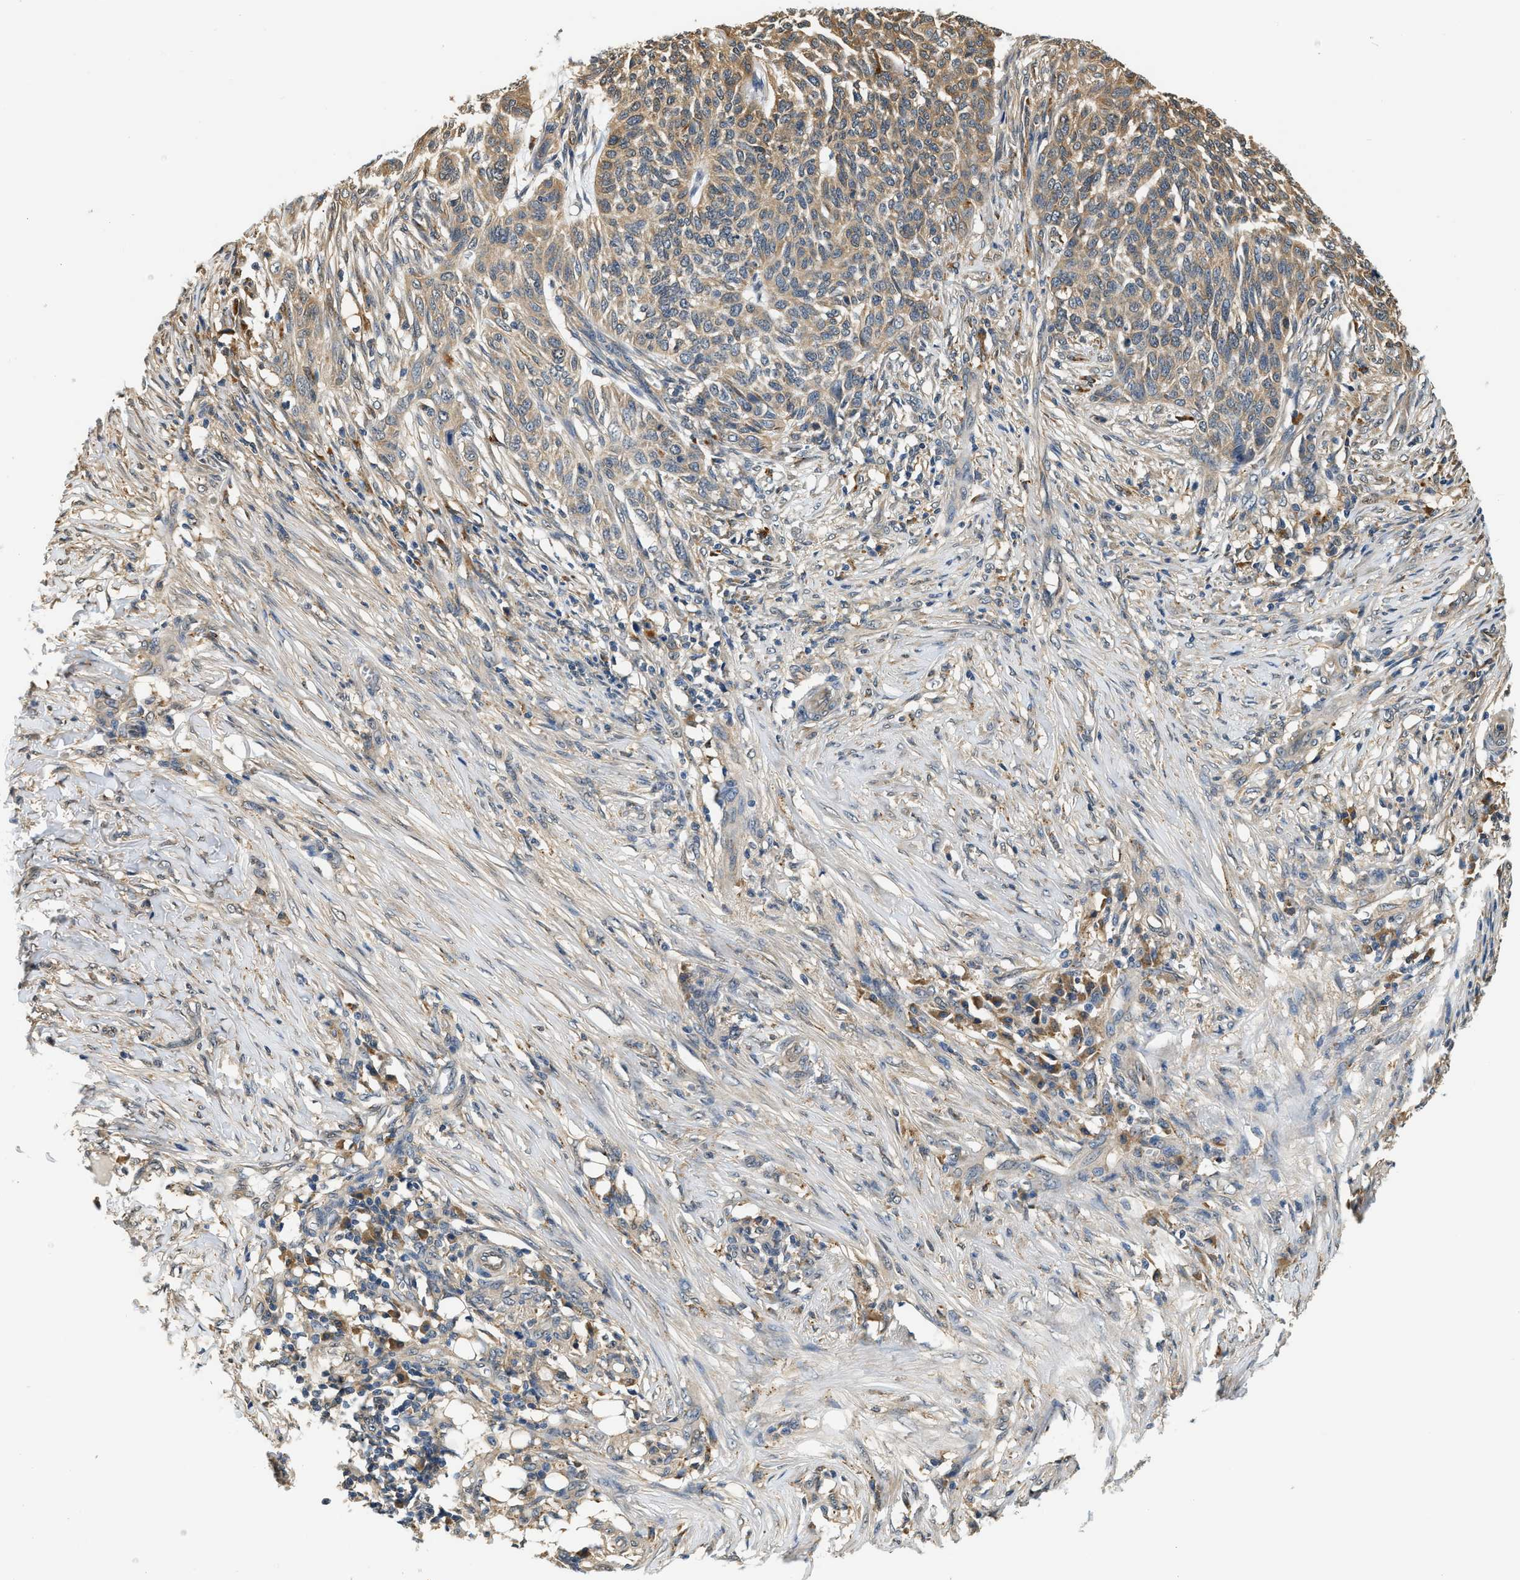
{"staining": {"intensity": "moderate", "quantity": "<25%", "location": "cytoplasmic/membranous"}, "tissue": "skin cancer", "cell_type": "Tumor cells", "image_type": "cancer", "snomed": [{"axis": "morphology", "description": "Basal cell carcinoma"}, {"axis": "topography", "description": "Skin"}], "caption": "DAB (3,3'-diaminobenzidine) immunohistochemical staining of basal cell carcinoma (skin) displays moderate cytoplasmic/membranous protein expression in approximately <25% of tumor cells.", "gene": "BCL7C", "patient": {"sex": "male", "age": 85}}